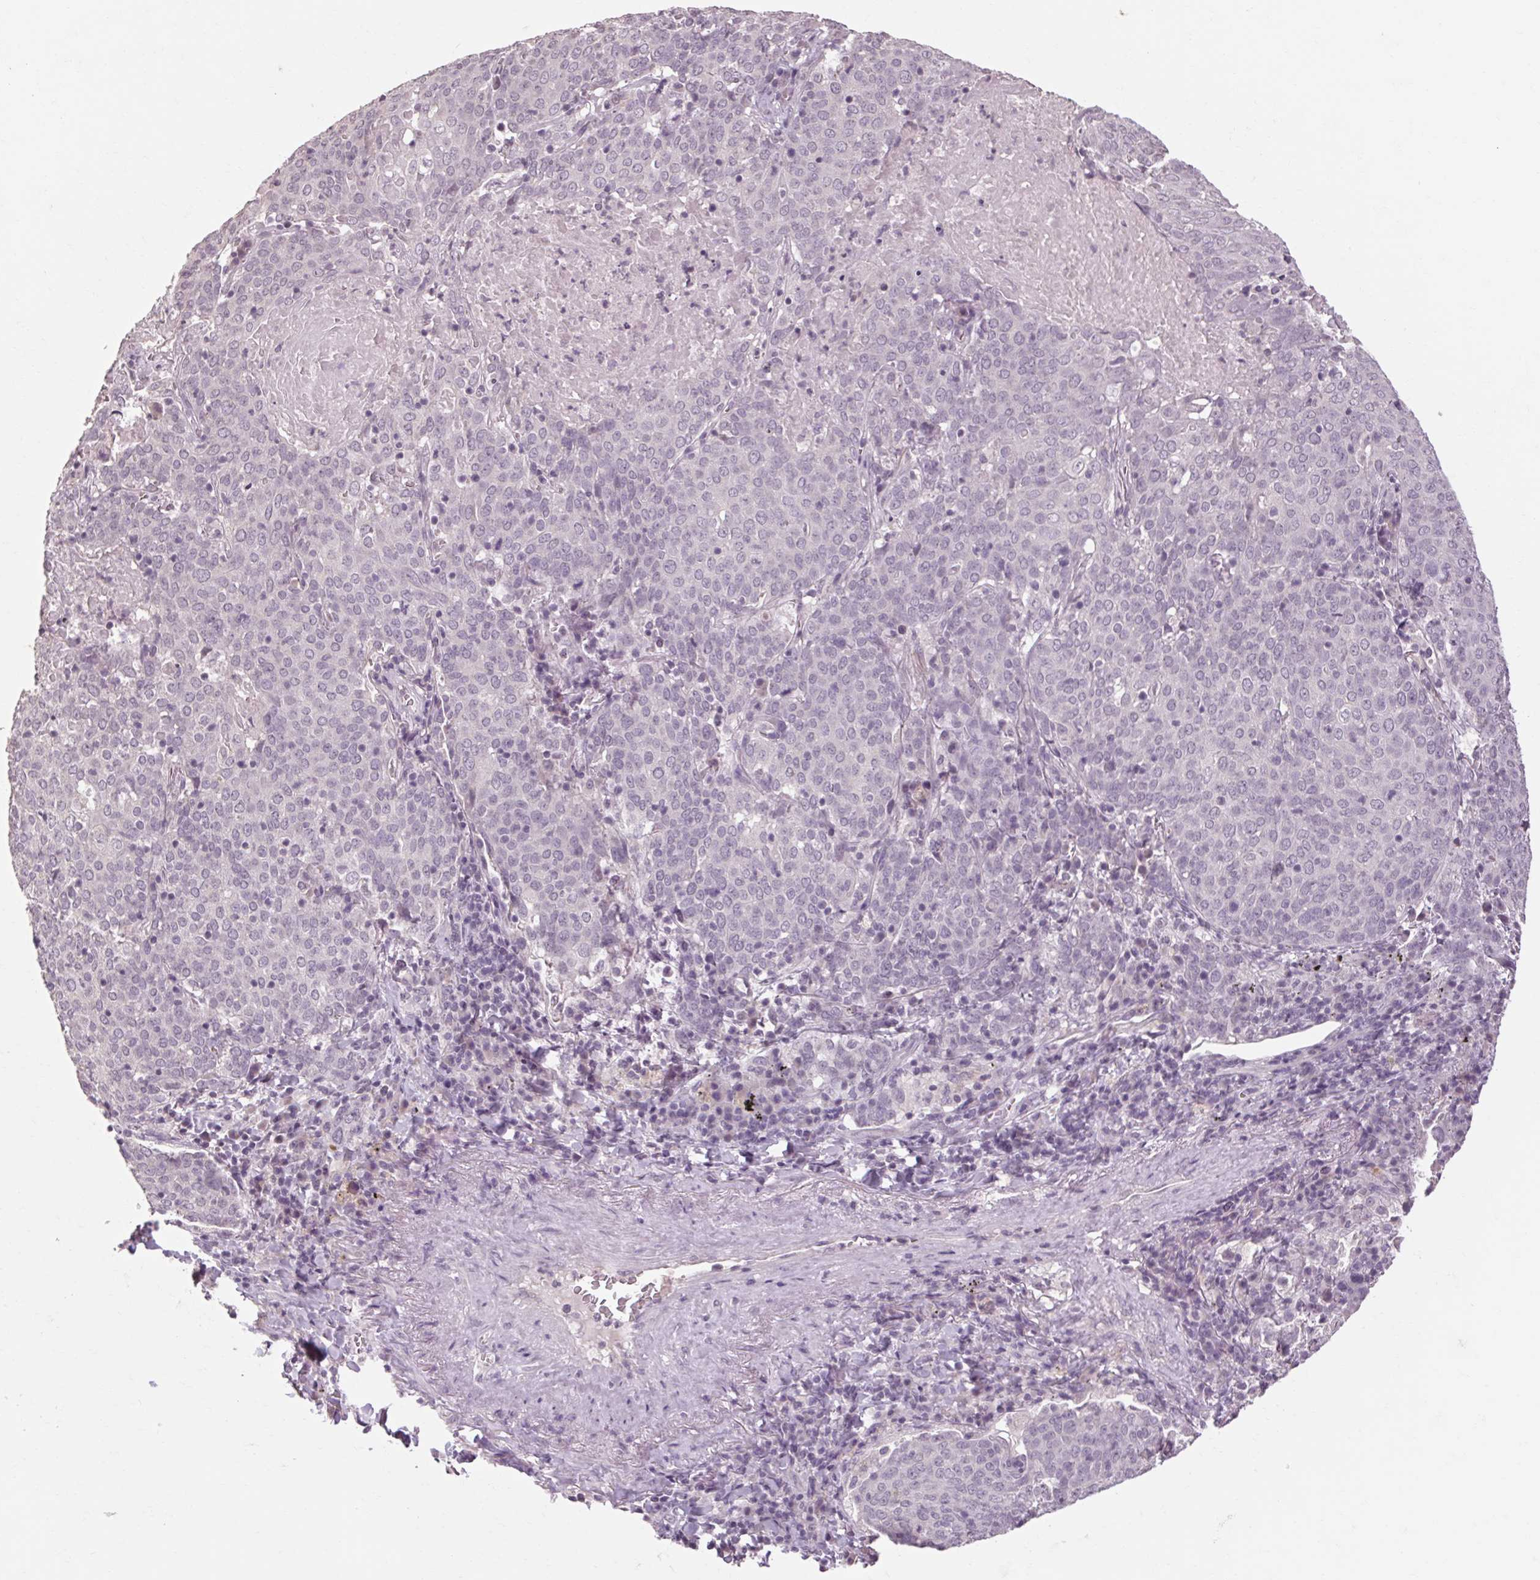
{"staining": {"intensity": "negative", "quantity": "none", "location": "none"}, "tissue": "lung cancer", "cell_type": "Tumor cells", "image_type": "cancer", "snomed": [{"axis": "morphology", "description": "Squamous cell carcinoma, NOS"}, {"axis": "topography", "description": "Lung"}], "caption": "Human lung cancer (squamous cell carcinoma) stained for a protein using immunohistochemistry exhibits no positivity in tumor cells.", "gene": "POMC", "patient": {"sex": "male", "age": 82}}